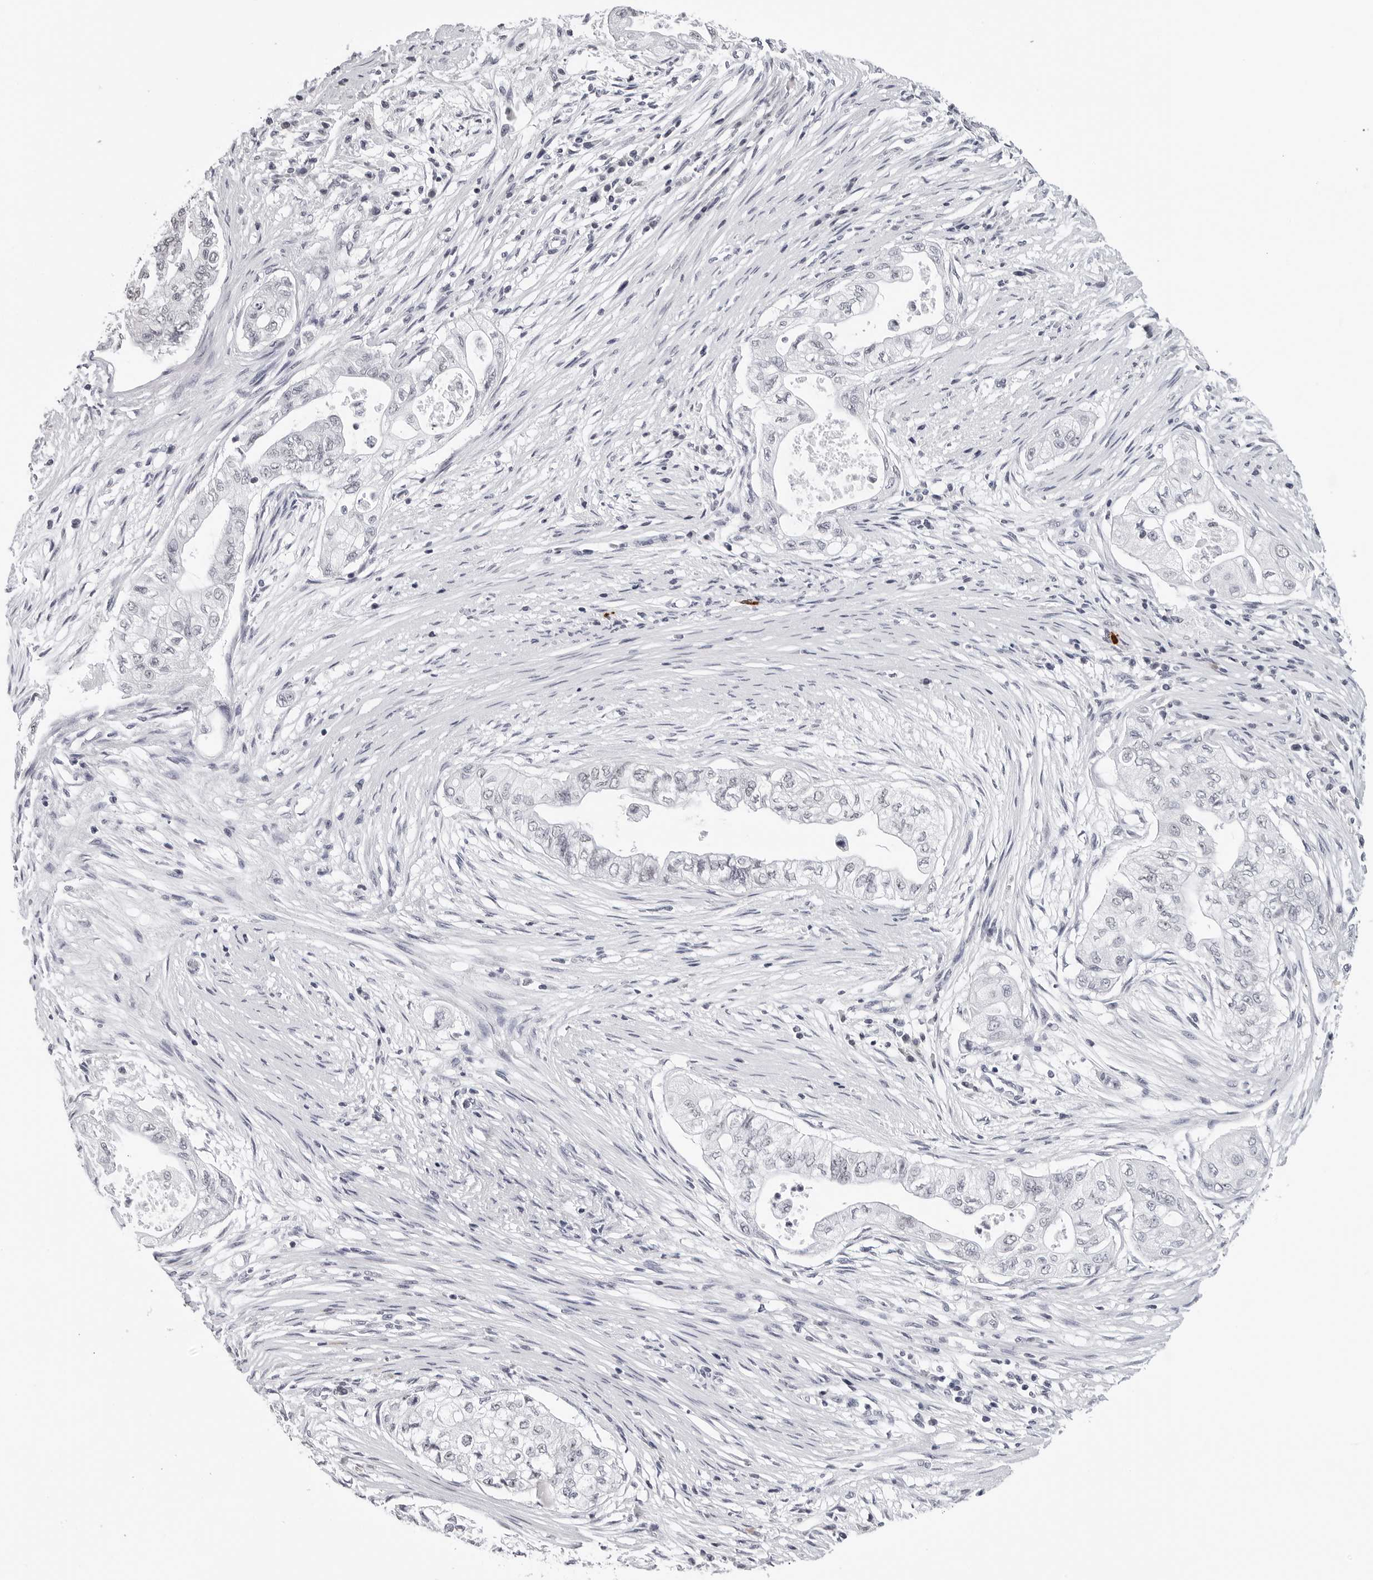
{"staining": {"intensity": "negative", "quantity": "none", "location": "none"}, "tissue": "pancreatic cancer", "cell_type": "Tumor cells", "image_type": "cancer", "snomed": [{"axis": "morphology", "description": "Adenocarcinoma, NOS"}, {"axis": "topography", "description": "Pancreas"}], "caption": "Protein analysis of pancreatic adenocarcinoma reveals no significant staining in tumor cells.", "gene": "GNL2", "patient": {"sex": "male", "age": 72}}